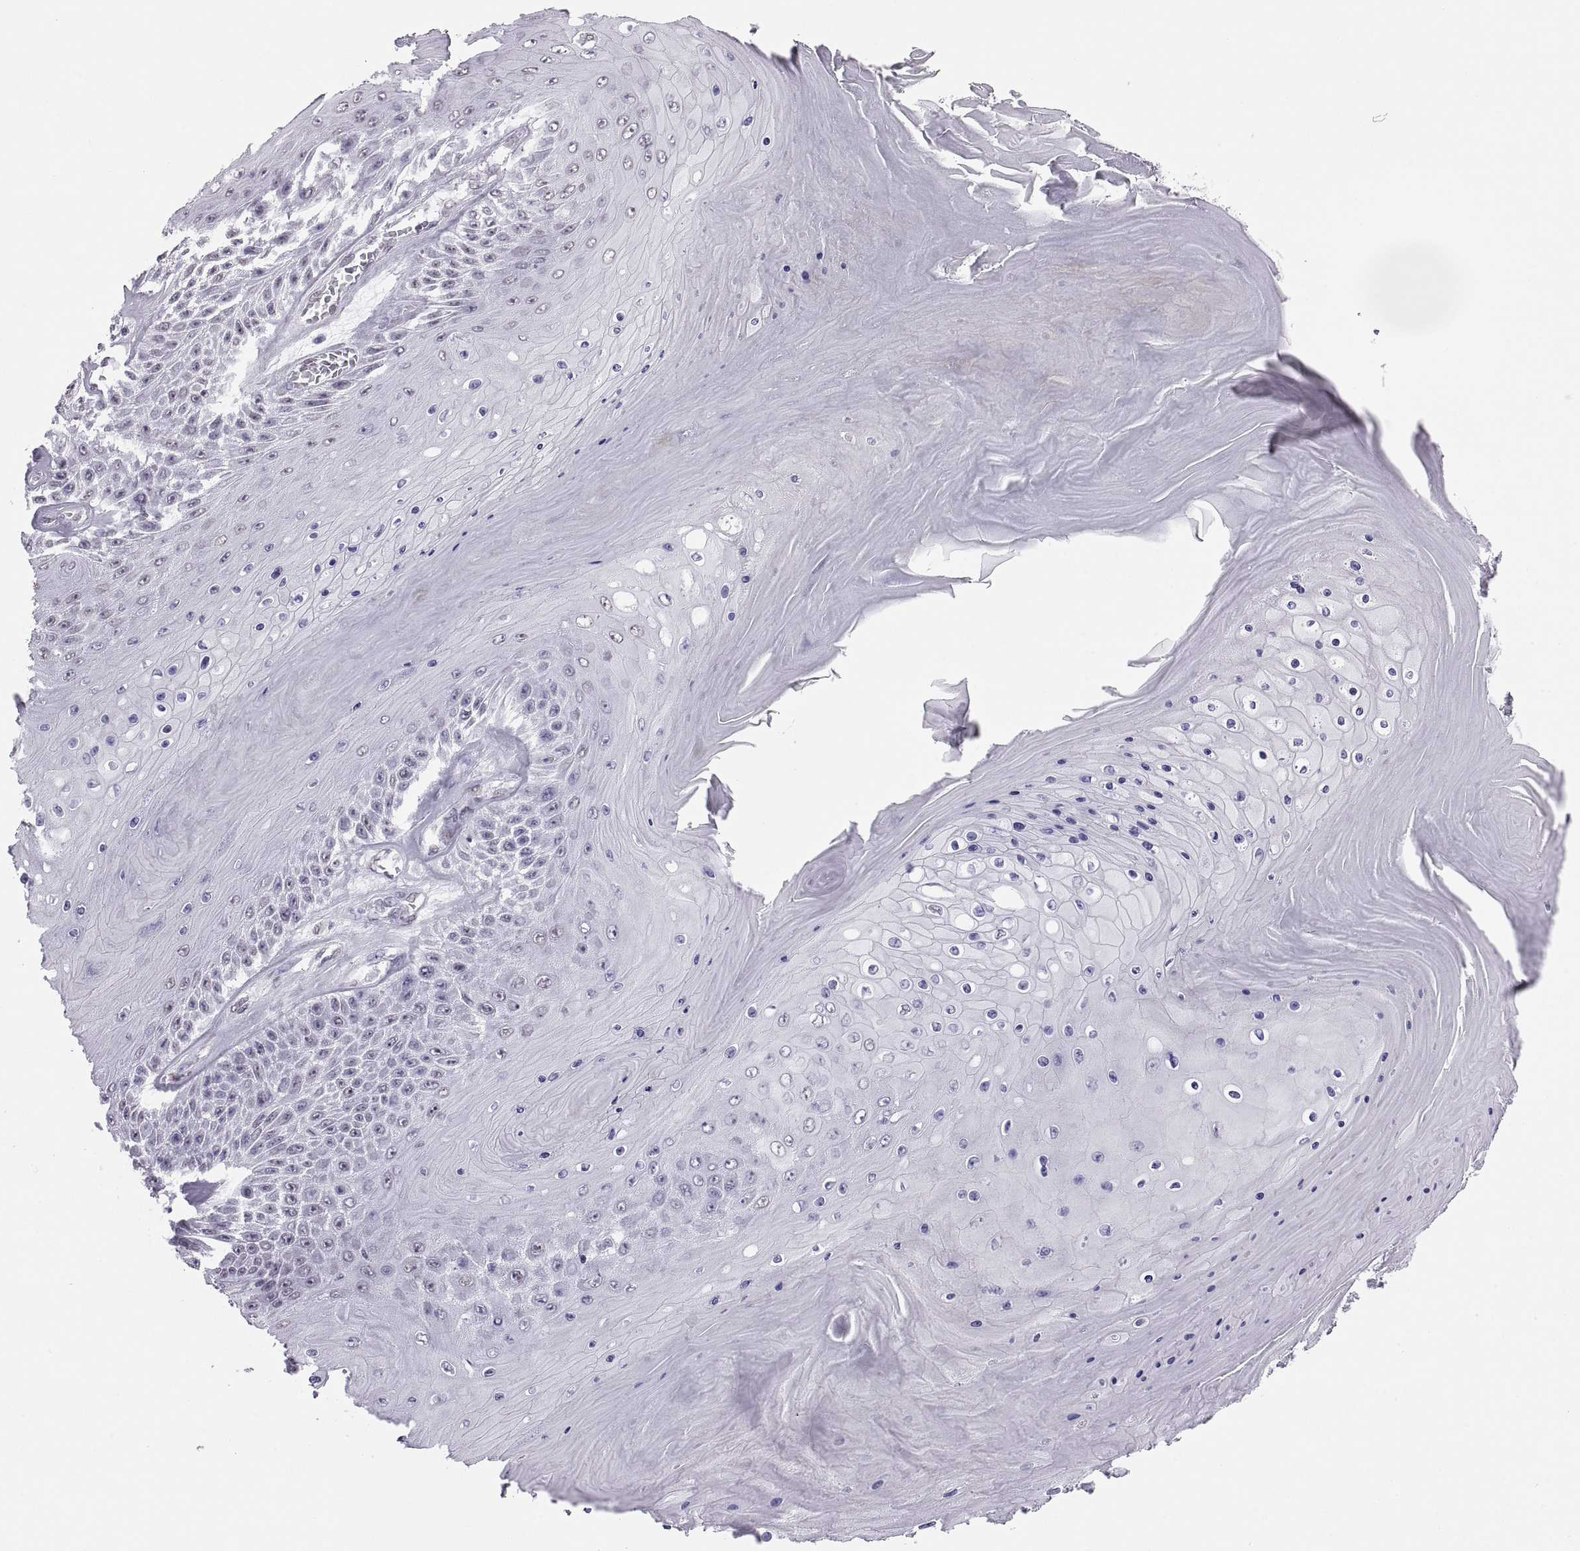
{"staining": {"intensity": "negative", "quantity": "none", "location": "none"}, "tissue": "skin cancer", "cell_type": "Tumor cells", "image_type": "cancer", "snomed": [{"axis": "morphology", "description": "Squamous cell carcinoma, NOS"}, {"axis": "topography", "description": "Skin"}], "caption": "DAB immunohistochemical staining of human skin cancer displays no significant positivity in tumor cells.", "gene": "CARTPT", "patient": {"sex": "male", "age": 62}}